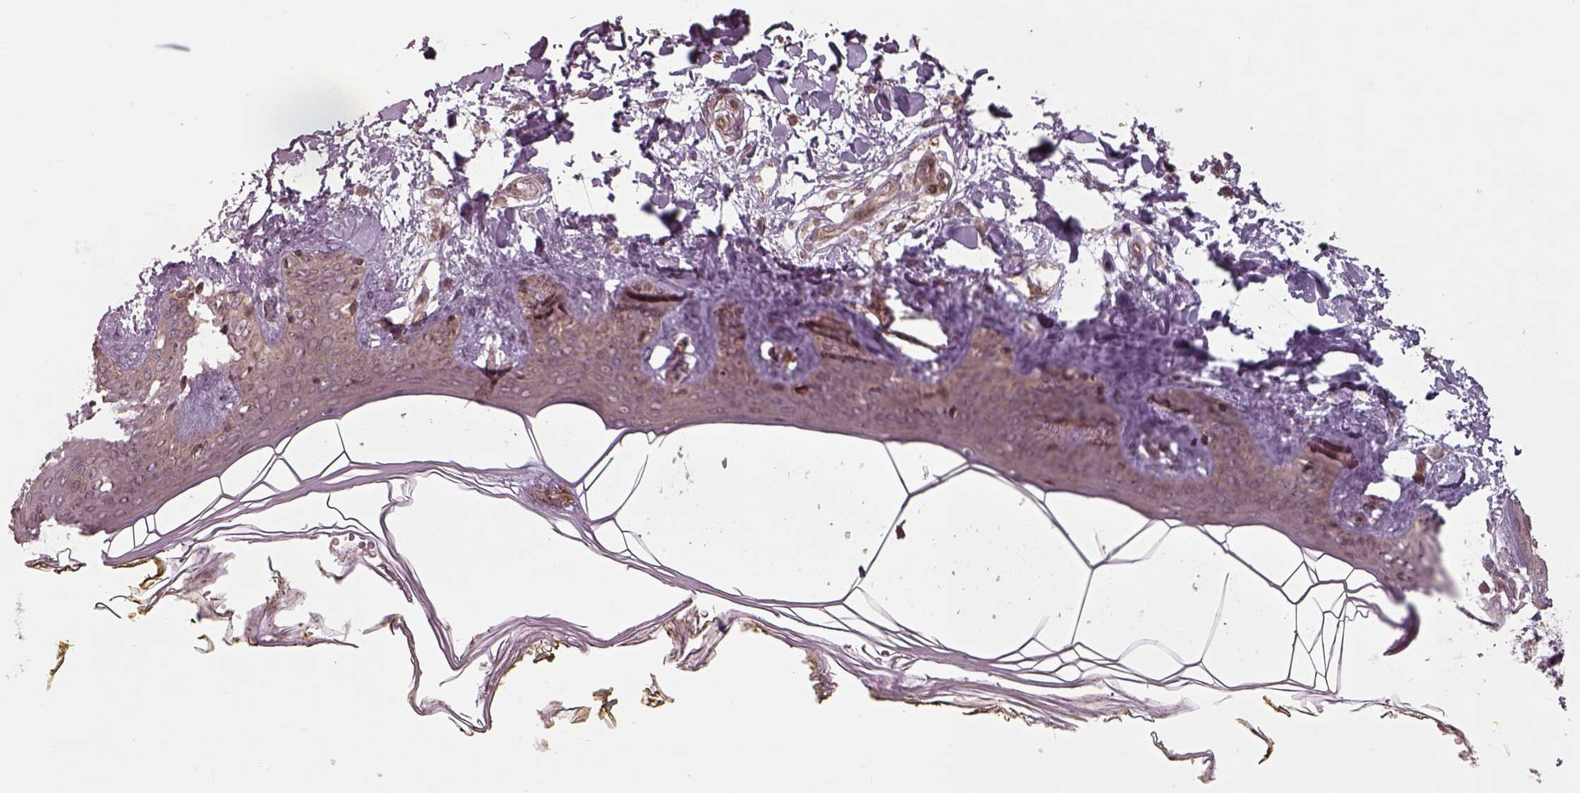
{"staining": {"intensity": "moderate", "quantity": ">75%", "location": "cytoplasmic/membranous"}, "tissue": "skin", "cell_type": "Fibroblasts", "image_type": "normal", "snomed": [{"axis": "morphology", "description": "Normal tissue, NOS"}, {"axis": "topography", "description": "Skin"}], "caption": "An IHC photomicrograph of unremarkable tissue is shown. Protein staining in brown highlights moderate cytoplasmic/membranous positivity in skin within fibroblasts. The staining was performed using DAB (3,3'-diaminobenzidine), with brown indicating positive protein expression. Nuclei are stained blue with hematoxylin.", "gene": "CHMP3", "patient": {"sex": "female", "age": 34}}